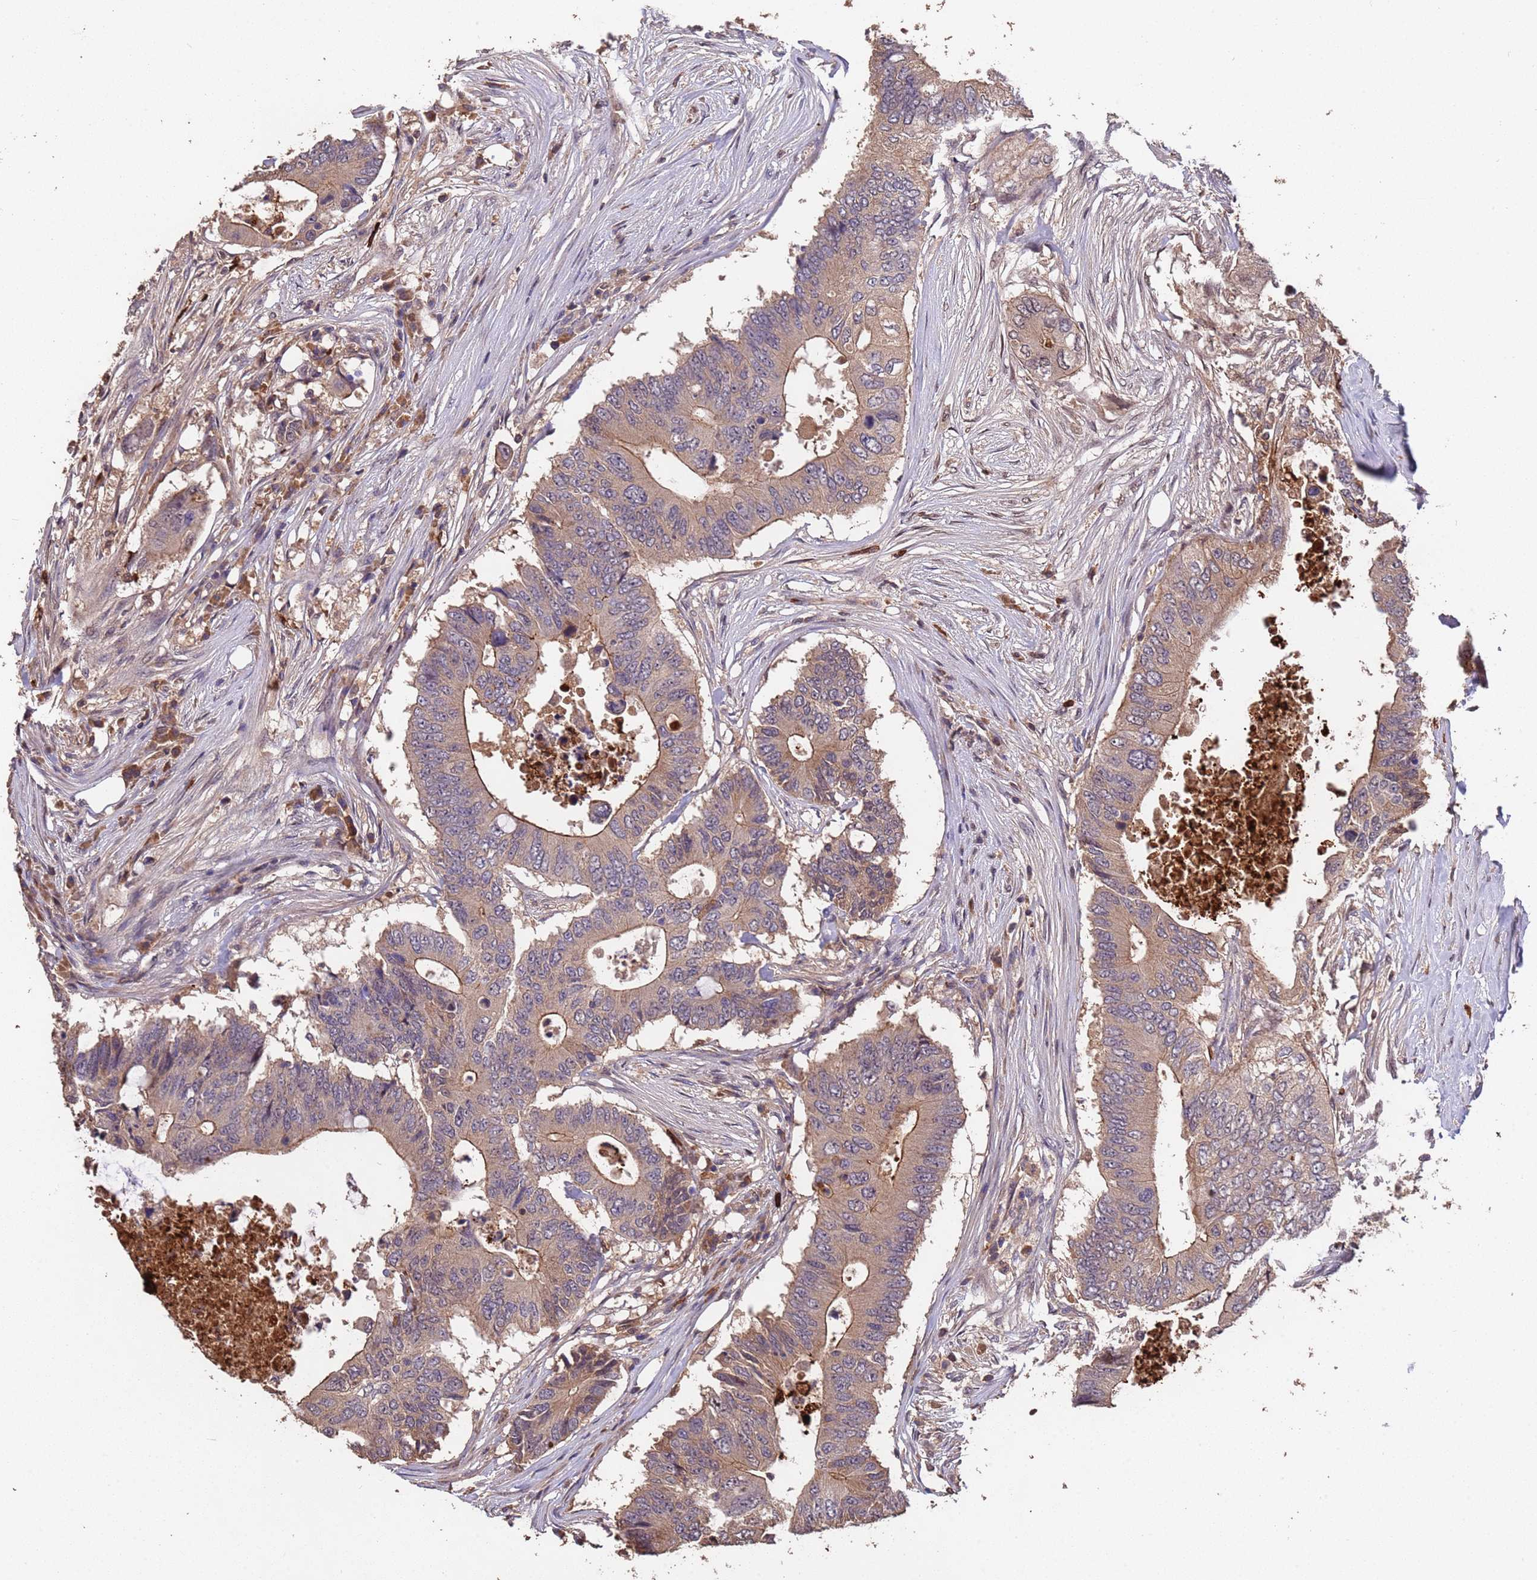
{"staining": {"intensity": "moderate", "quantity": "25%-75%", "location": "cytoplasmic/membranous"}, "tissue": "colorectal cancer", "cell_type": "Tumor cells", "image_type": "cancer", "snomed": [{"axis": "morphology", "description": "Adenocarcinoma, NOS"}, {"axis": "topography", "description": "Colon"}], "caption": "IHC (DAB) staining of colorectal cancer (adenocarcinoma) demonstrates moderate cytoplasmic/membranous protein staining in about 25%-75% of tumor cells.", "gene": "CCDC184", "patient": {"sex": "male", "age": 71}}